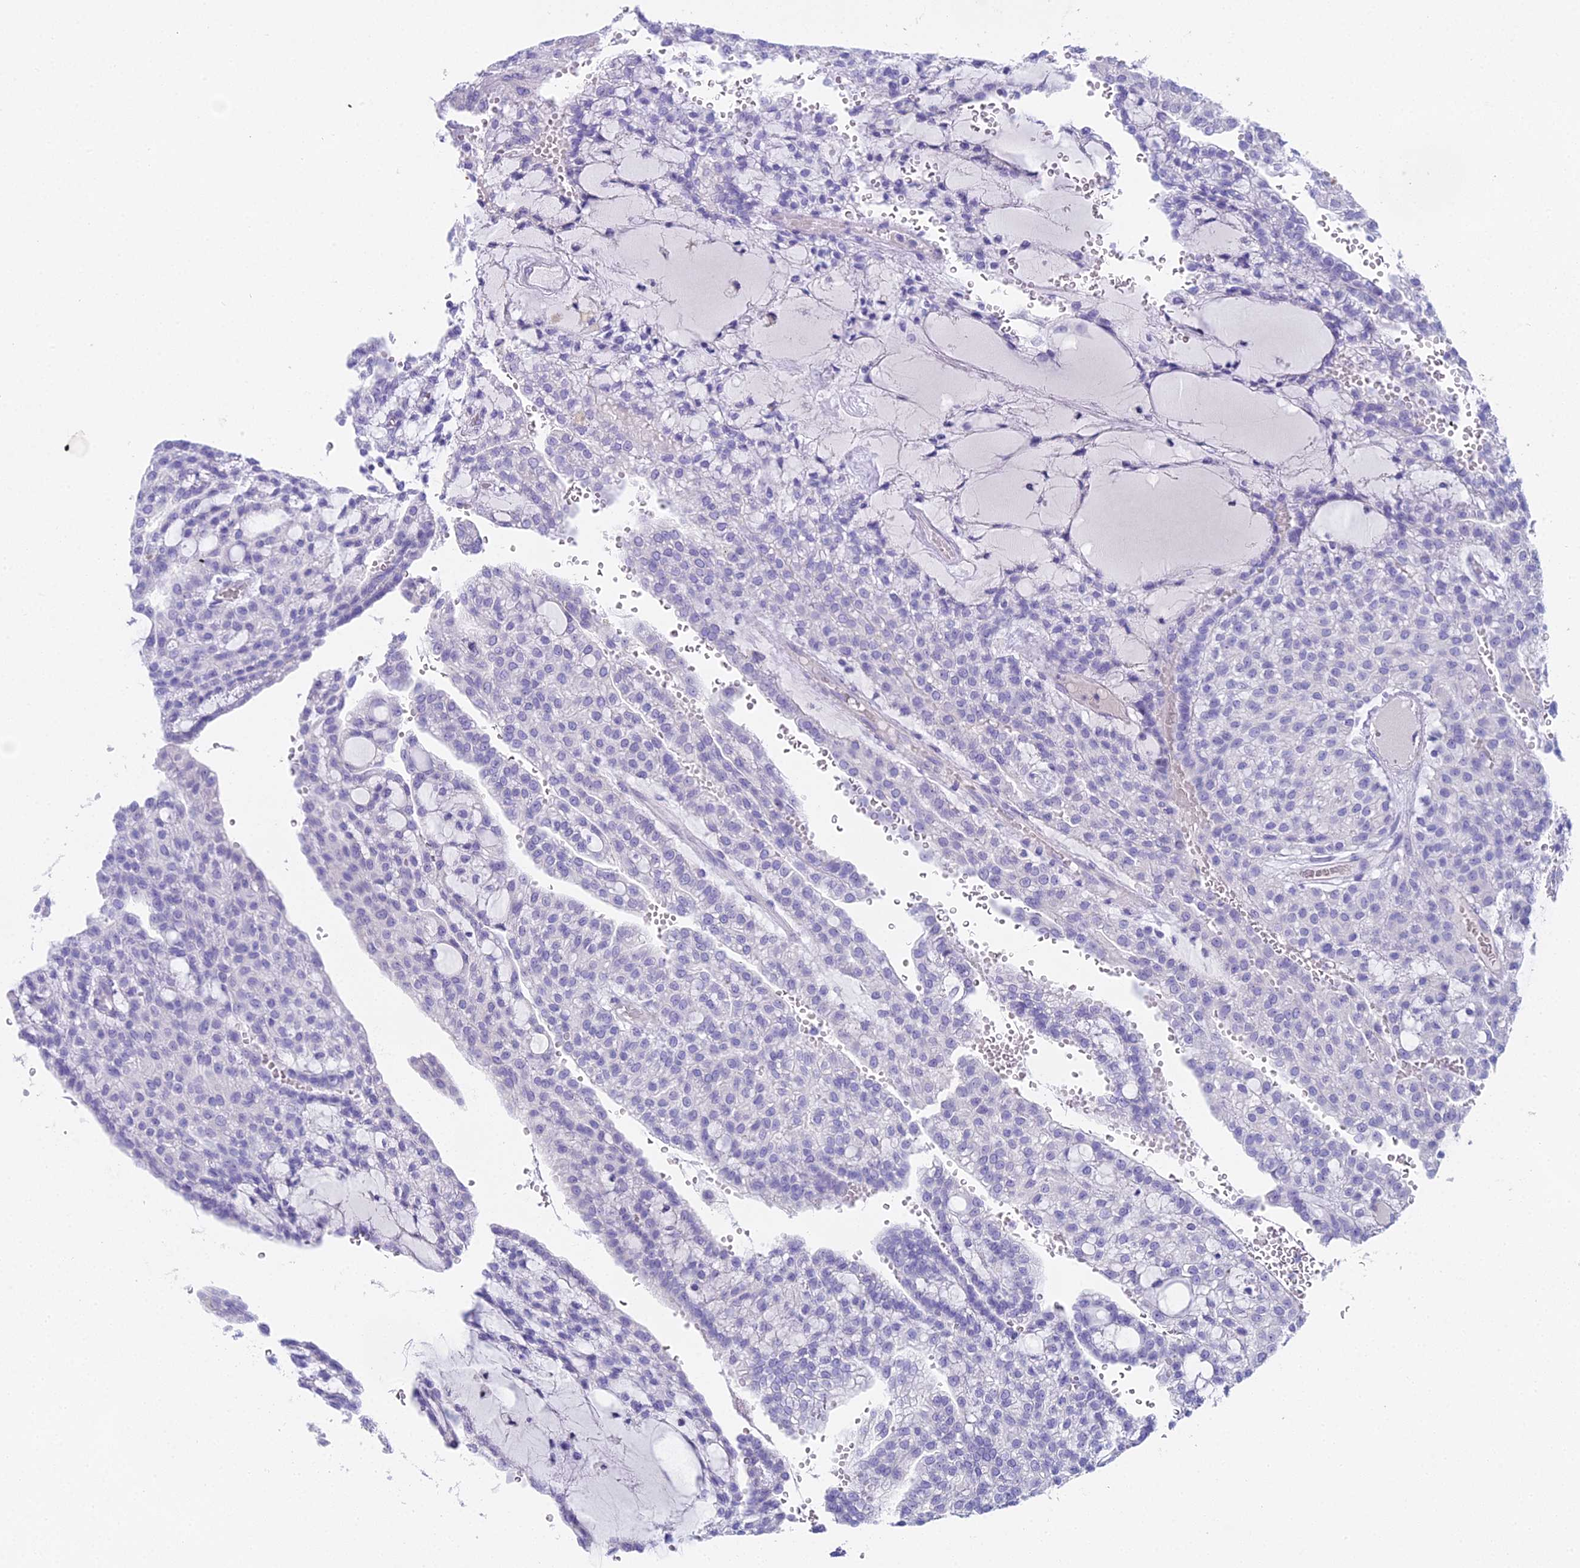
{"staining": {"intensity": "negative", "quantity": "none", "location": "none"}, "tissue": "renal cancer", "cell_type": "Tumor cells", "image_type": "cancer", "snomed": [{"axis": "morphology", "description": "Adenocarcinoma, NOS"}, {"axis": "topography", "description": "Kidney"}], "caption": "DAB (3,3'-diaminobenzidine) immunohistochemical staining of renal cancer demonstrates no significant expression in tumor cells.", "gene": "UNC80", "patient": {"sex": "male", "age": 63}}